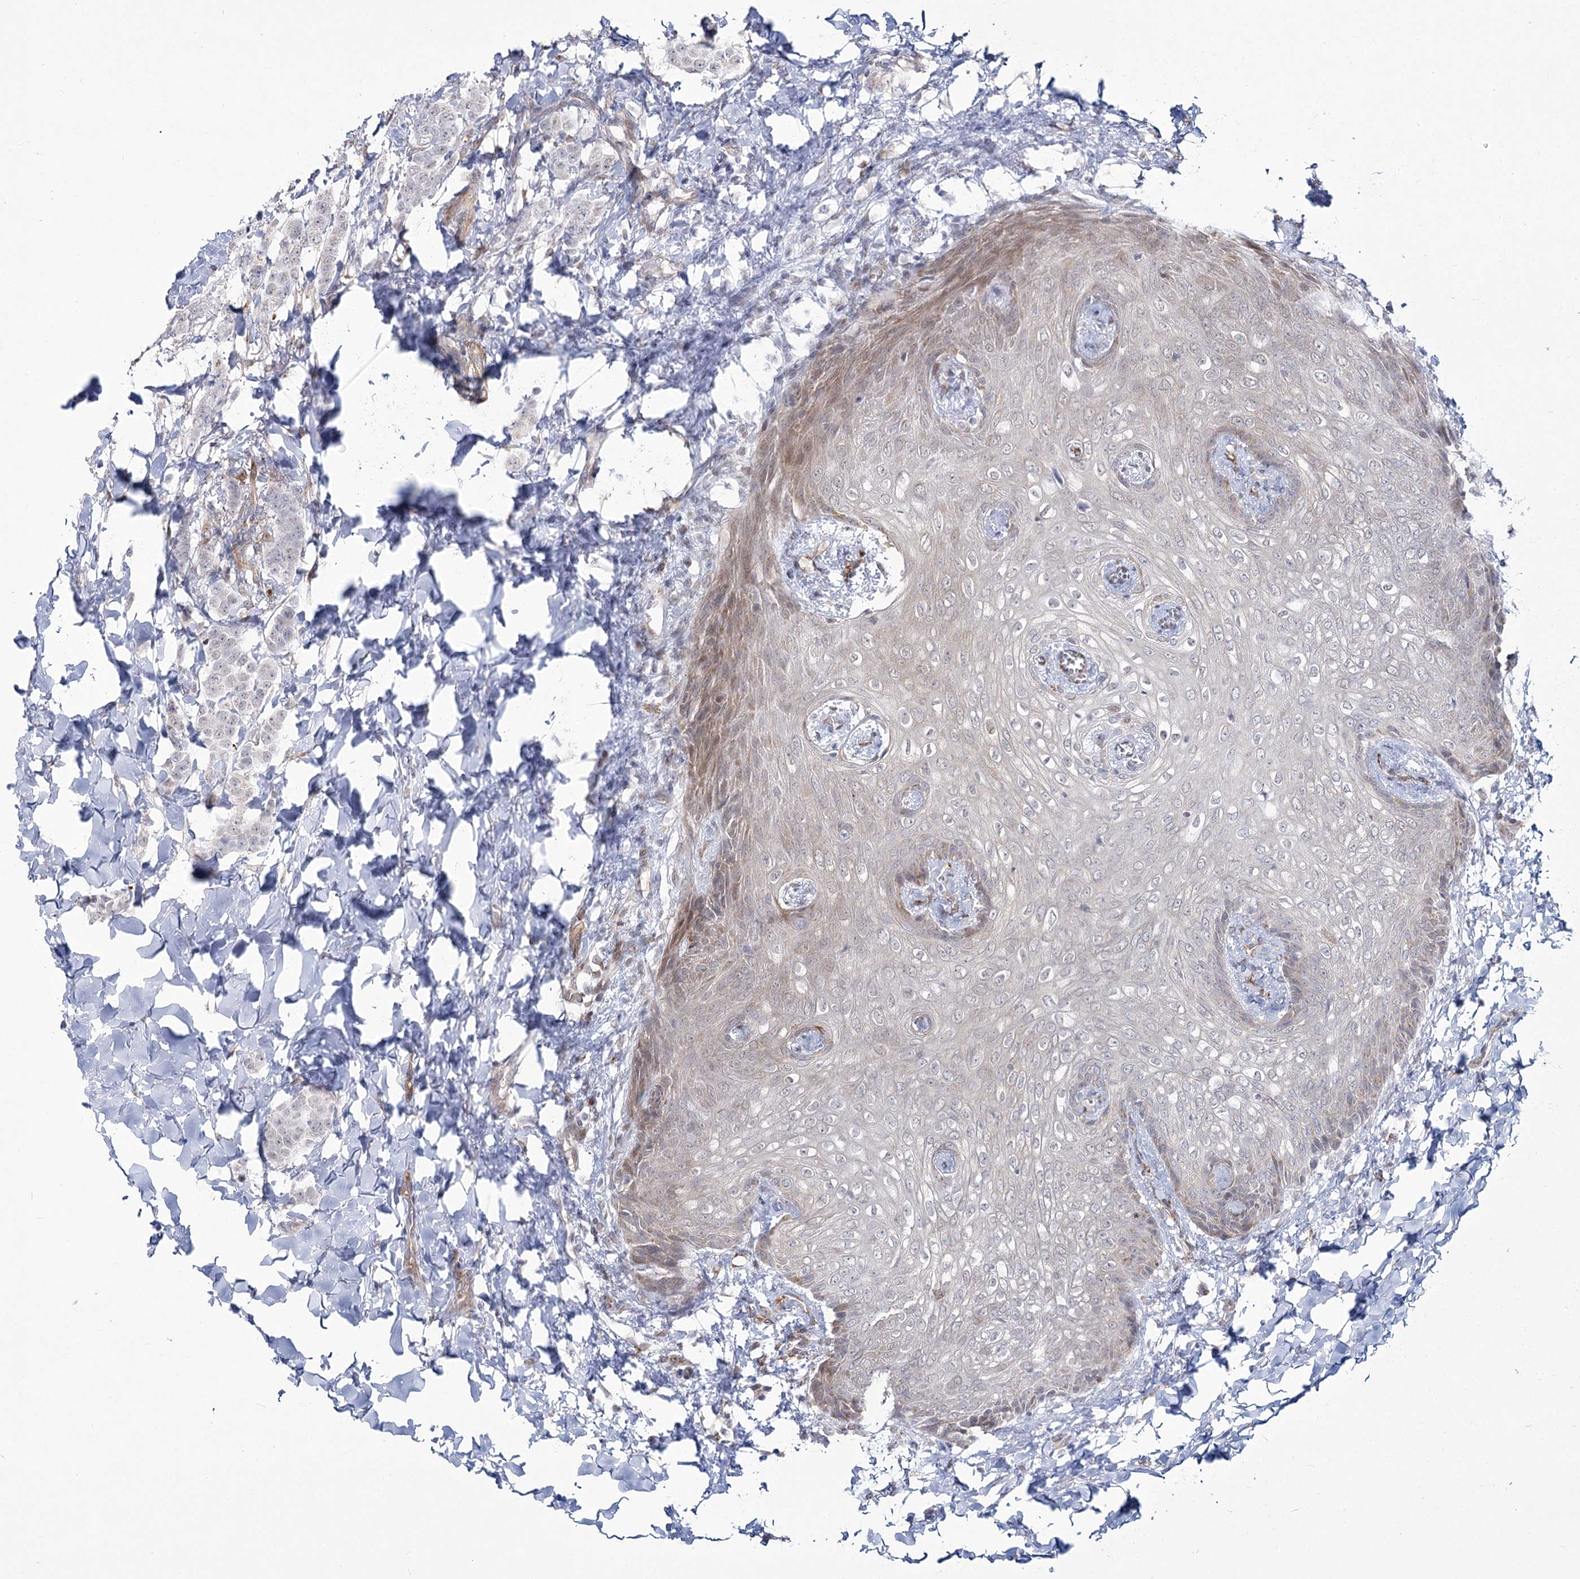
{"staining": {"intensity": "negative", "quantity": "none", "location": "none"}, "tissue": "breast cancer", "cell_type": "Tumor cells", "image_type": "cancer", "snomed": [{"axis": "morphology", "description": "Duct carcinoma"}, {"axis": "topography", "description": "Breast"}], "caption": "This is an IHC micrograph of human intraductal carcinoma (breast). There is no staining in tumor cells.", "gene": "YBX3", "patient": {"sex": "female", "age": 40}}